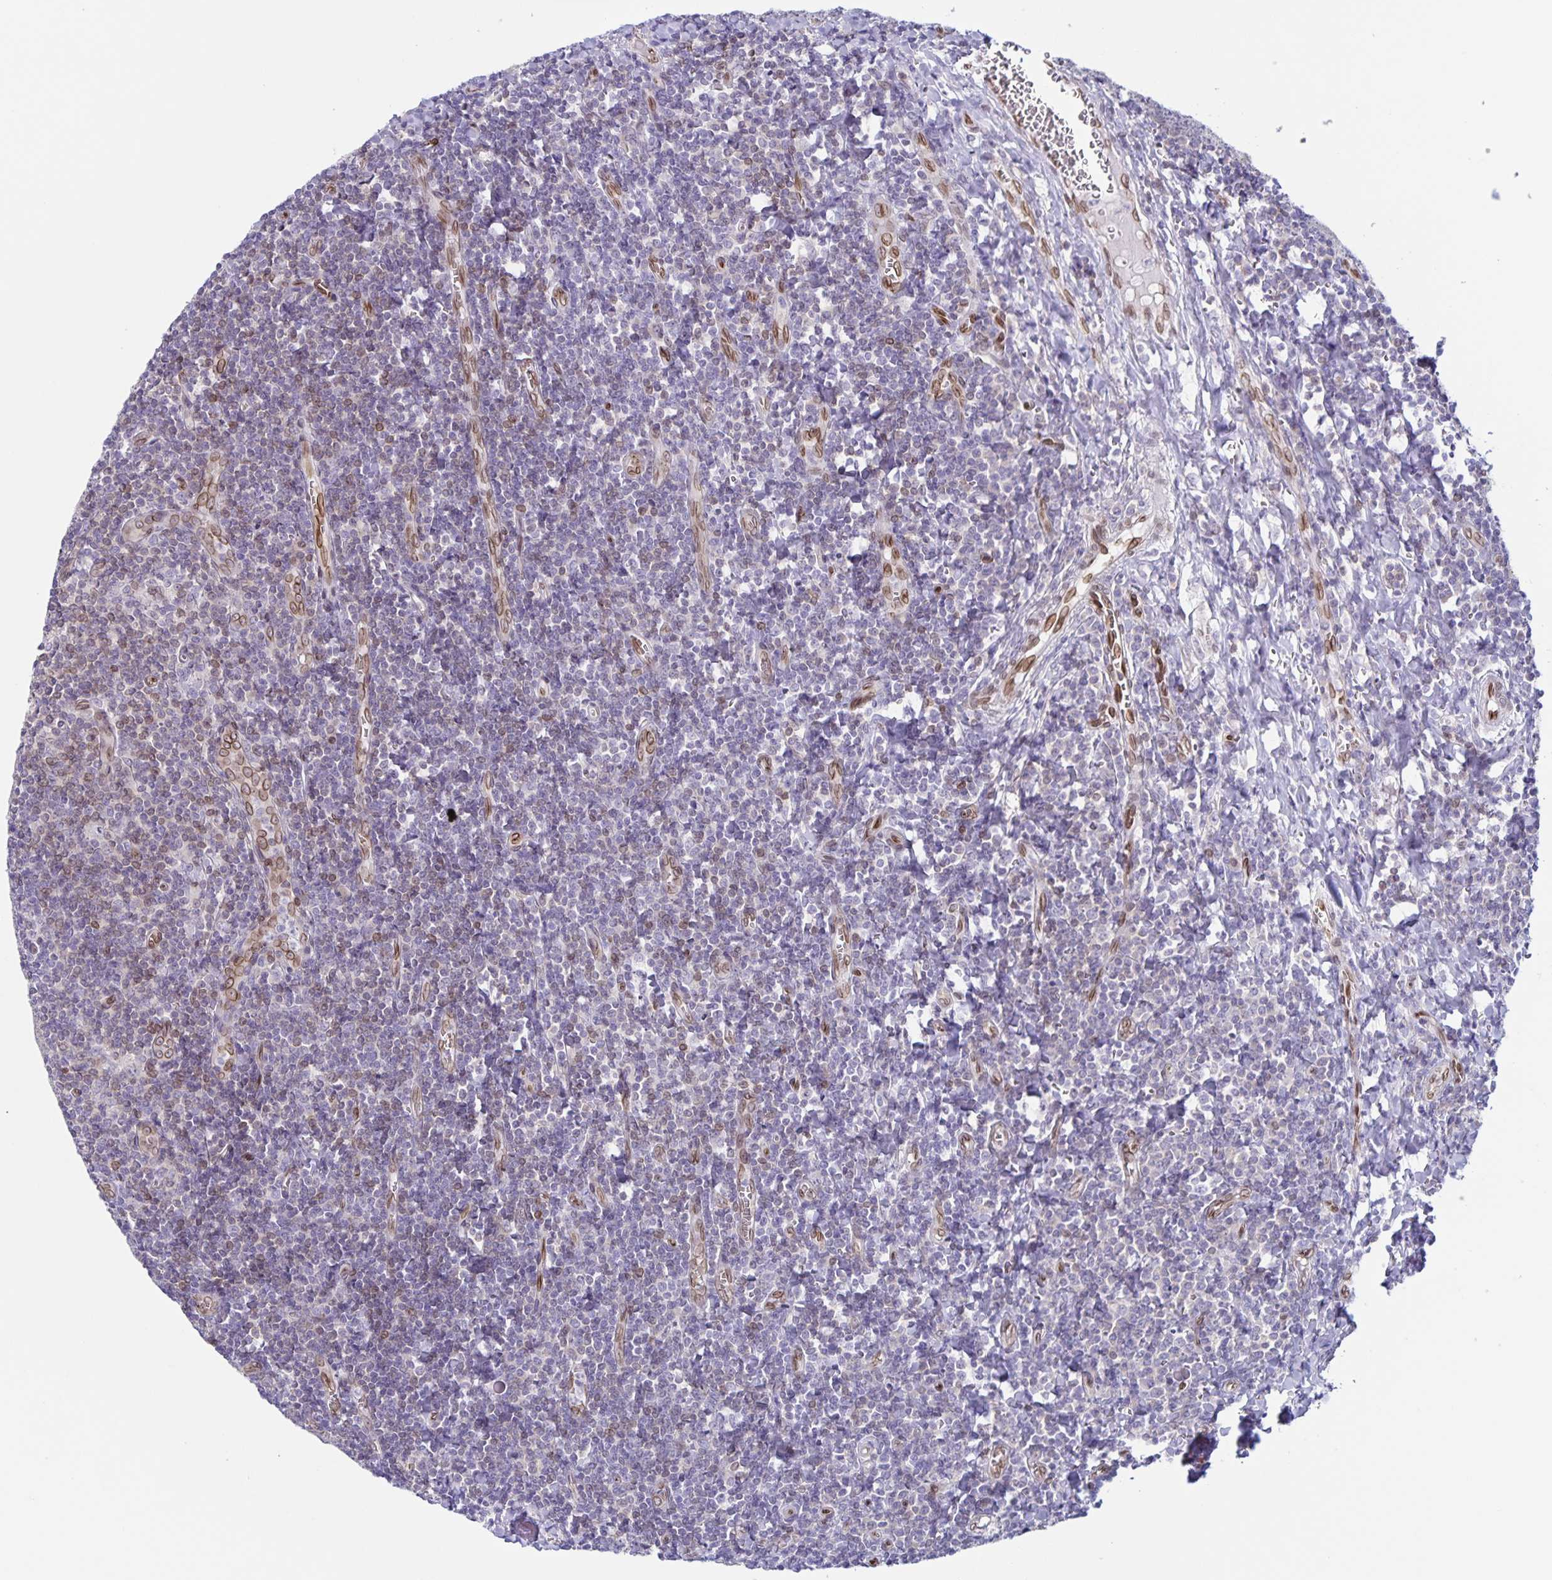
{"staining": {"intensity": "negative", "quantity": "none", "location": "none"}, "tissue": "tonsil", "cell_type": "Germinal center cells", "image_type": "normal", "snomed": [{"axis": "morphology", "description": "Normal tissue, NOS"}, {"axis": "morphology", "description": "Inflammation, NOS"}, {"axis": "topography", "description": "Tonsil"}], "caption": "IHC histopathology image of benign tonsil: human tonsil stained with DAB demonstrates no significant protein expression in germinal center cells.", "gene": "SYNE2", "patient": {"sex": "female", "age": 31}}